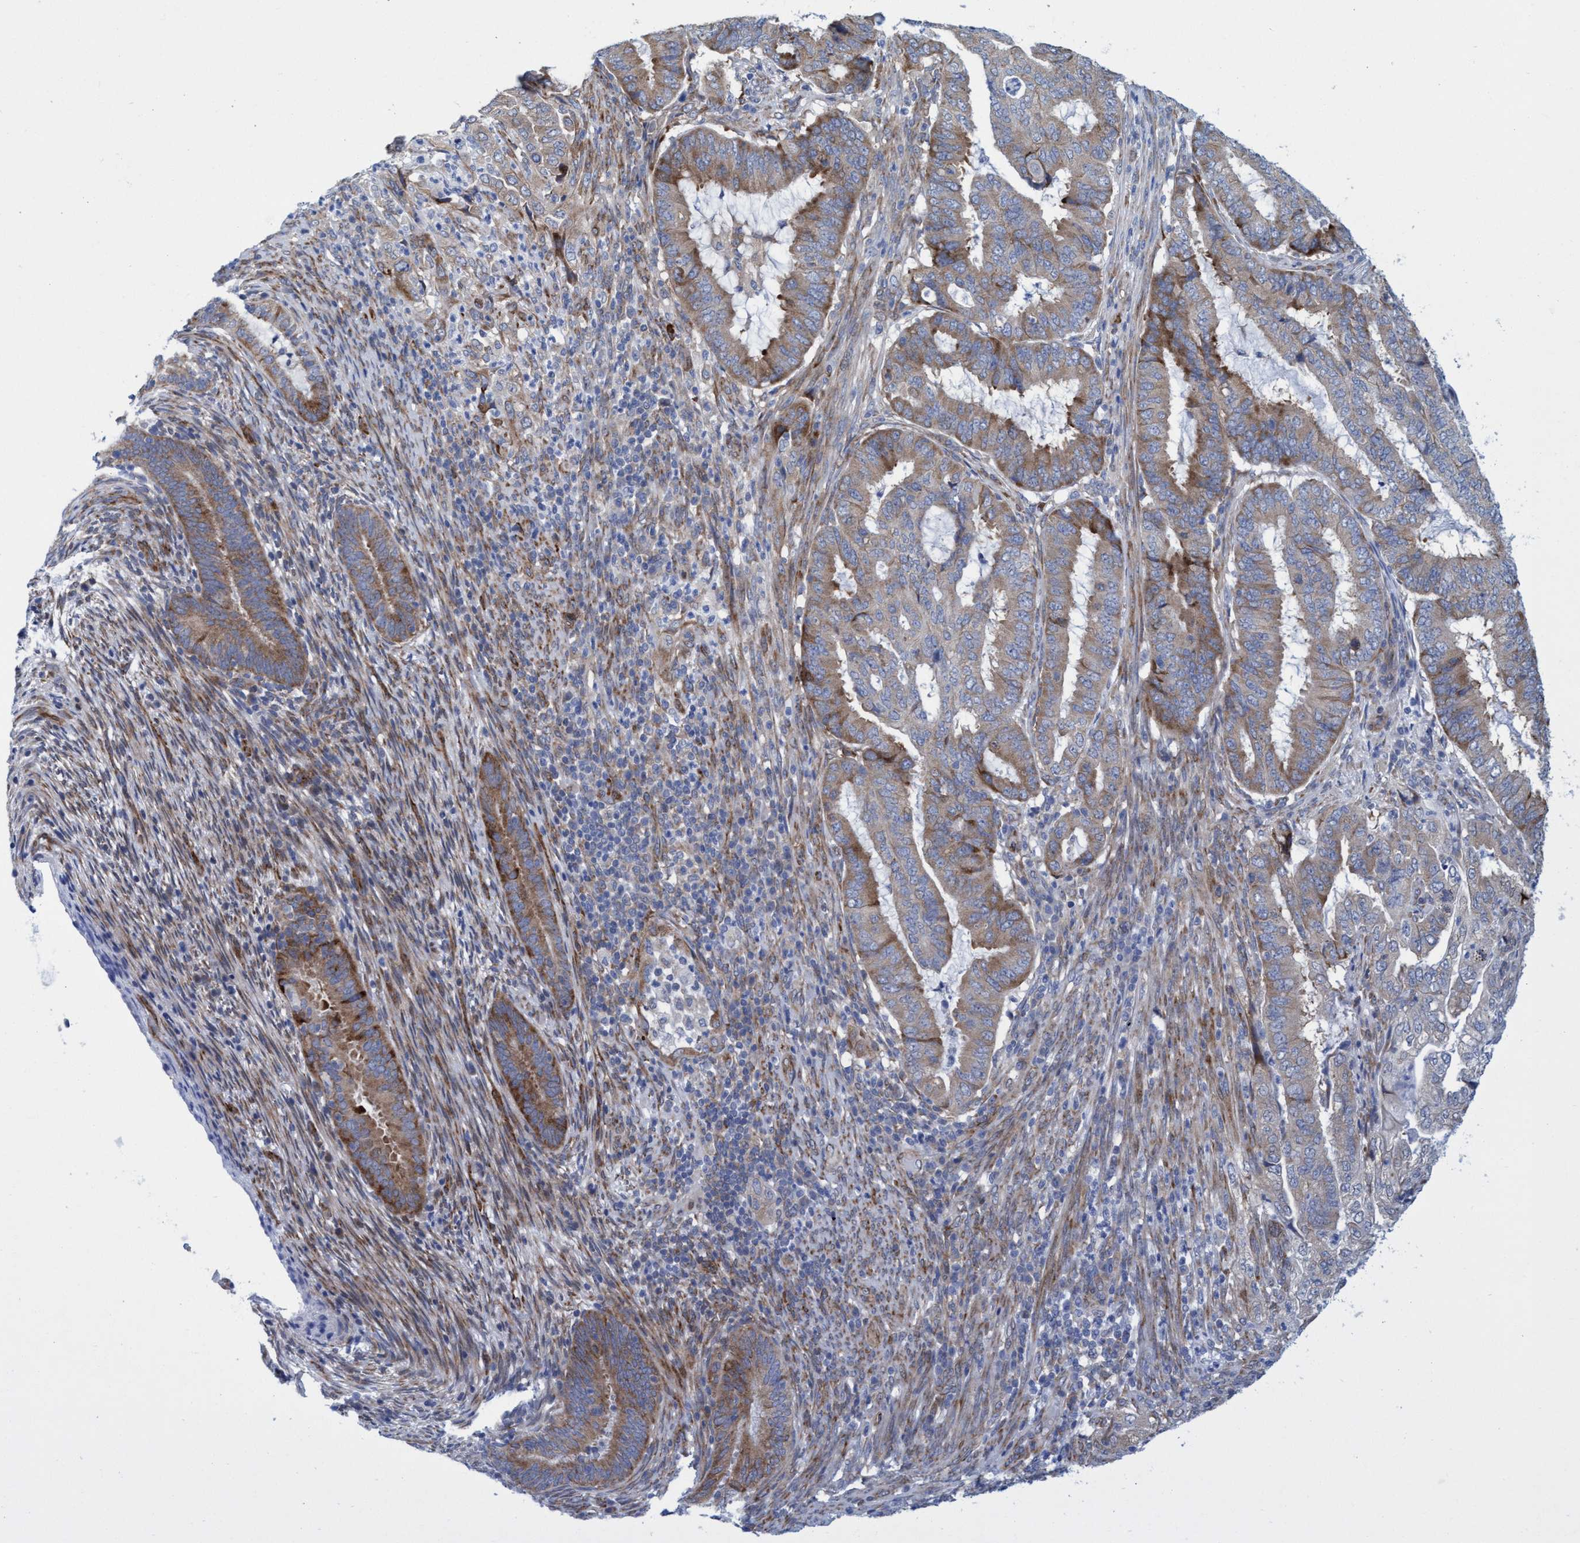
{"staining": {"intensity": "moderate", "quantity": ">75%", "location": "cytoplasmic/membranous"}, "tissue": "endometrial cancer", "cell_type": "Tumor cells", "image_type": "cancer", "snomed": [{"axis": "morphology", "description": "Adenocarcinoma, NOS"}, {"axis": "topography", "description": "Endometrium"}], "caption": "Endometrial cancer (adenocarcinoma) stained with a brown dye demonstrates moderate cytoplasmic/membranous positive expression in about >75% of tumor cells.", "gene": "R3HCC1", "patient": {"sex": "female", "age": 51}}